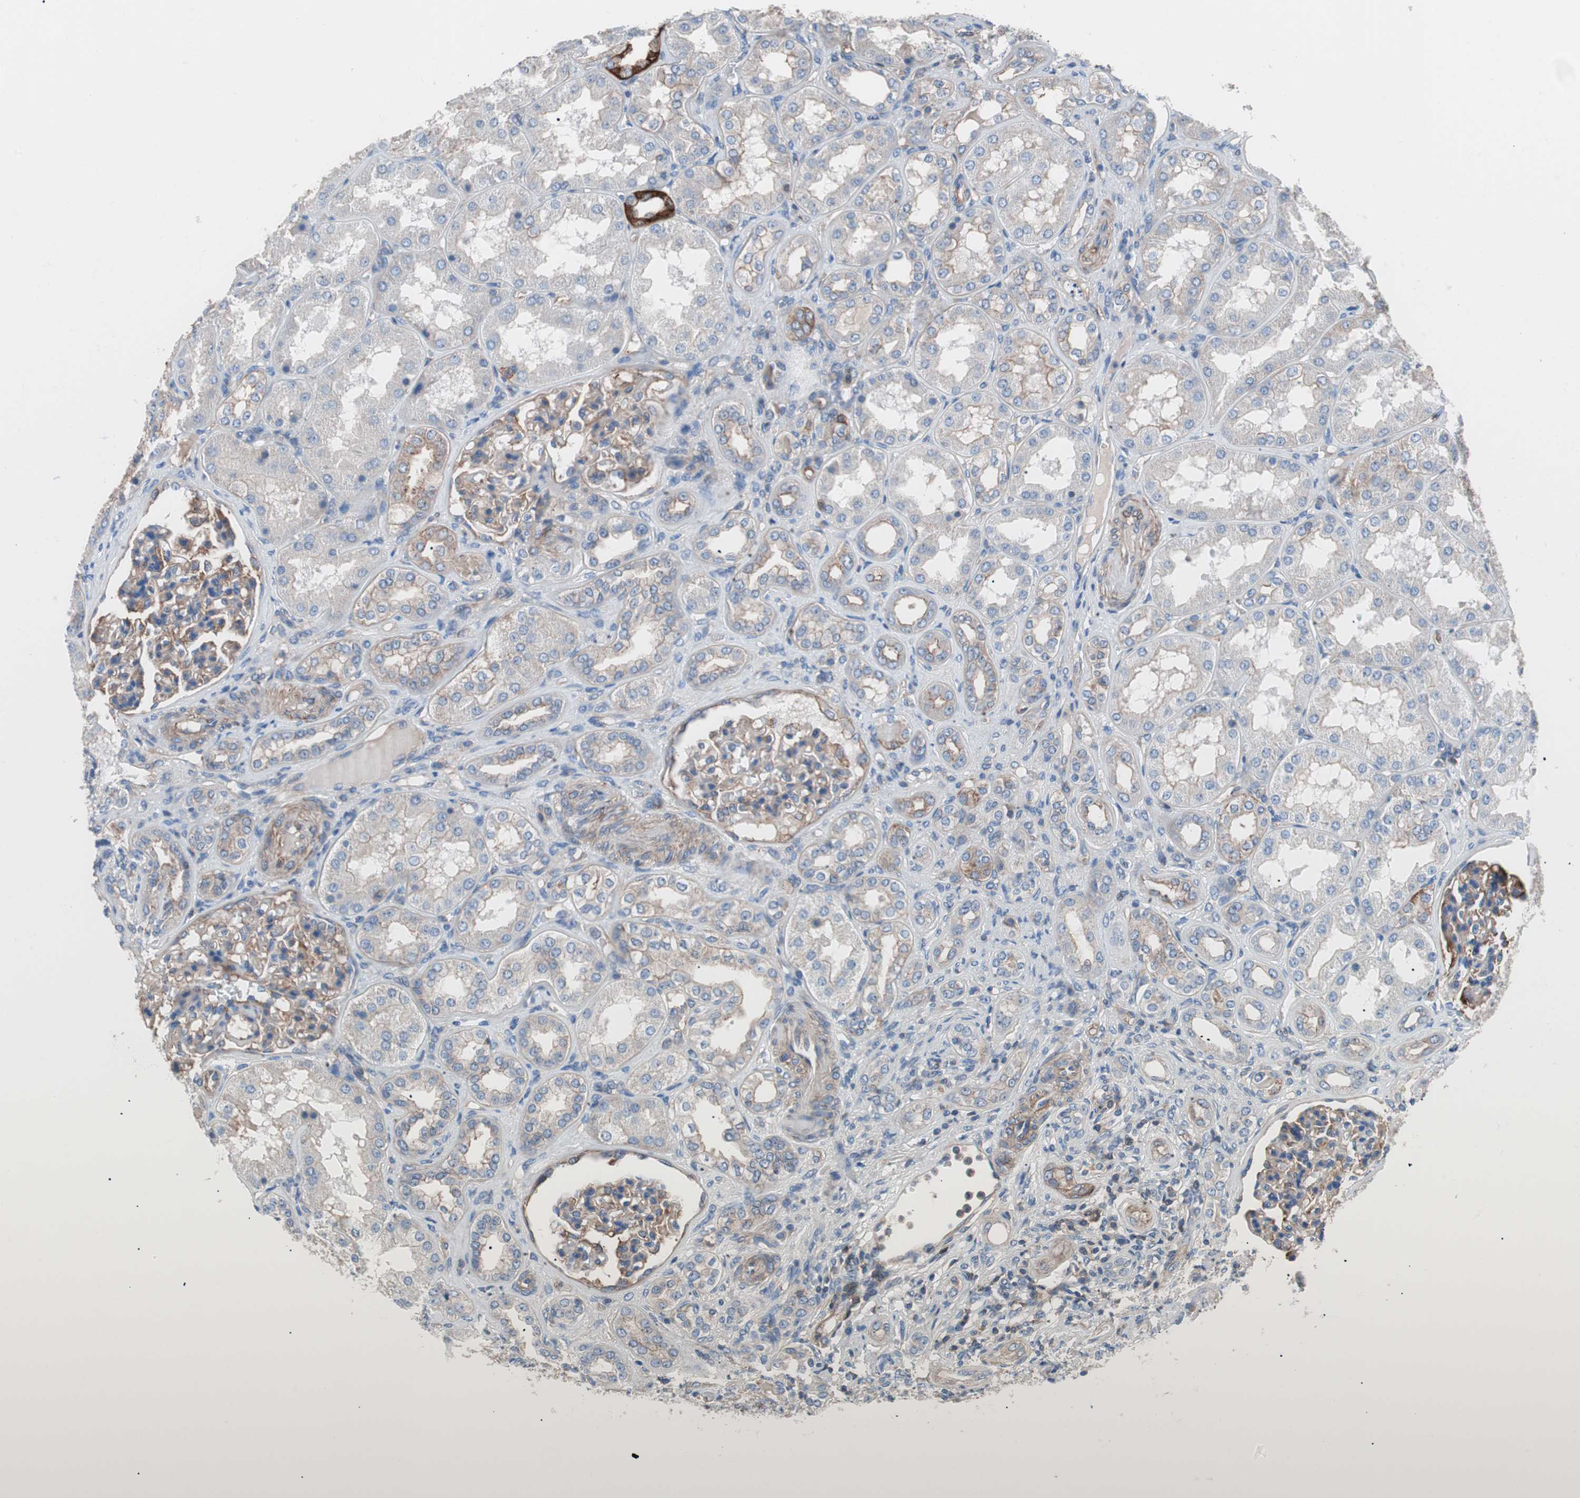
{"staining": {"intensity": "moderate", "quantity": ">75%", "location": "cytoplasmic/membranous"}, "tissue": "kidney", "cell_type": "Cells in glomeruli", "image_type": "normal", "snomed": [{"axis": "morphology", "description": "Normal tissue, NOS"}, {"axis": "topography", "description": "Kidney"}], "caption": "High-power microscopy captured an IHC photomicrograph of unremarkable kidney, revealing moderate cytoplasmic/membranous staining in approximately >75% of cells in glomeruli.", "gene": "GPR160", "patient": {"sex": "female", "age": 56}}